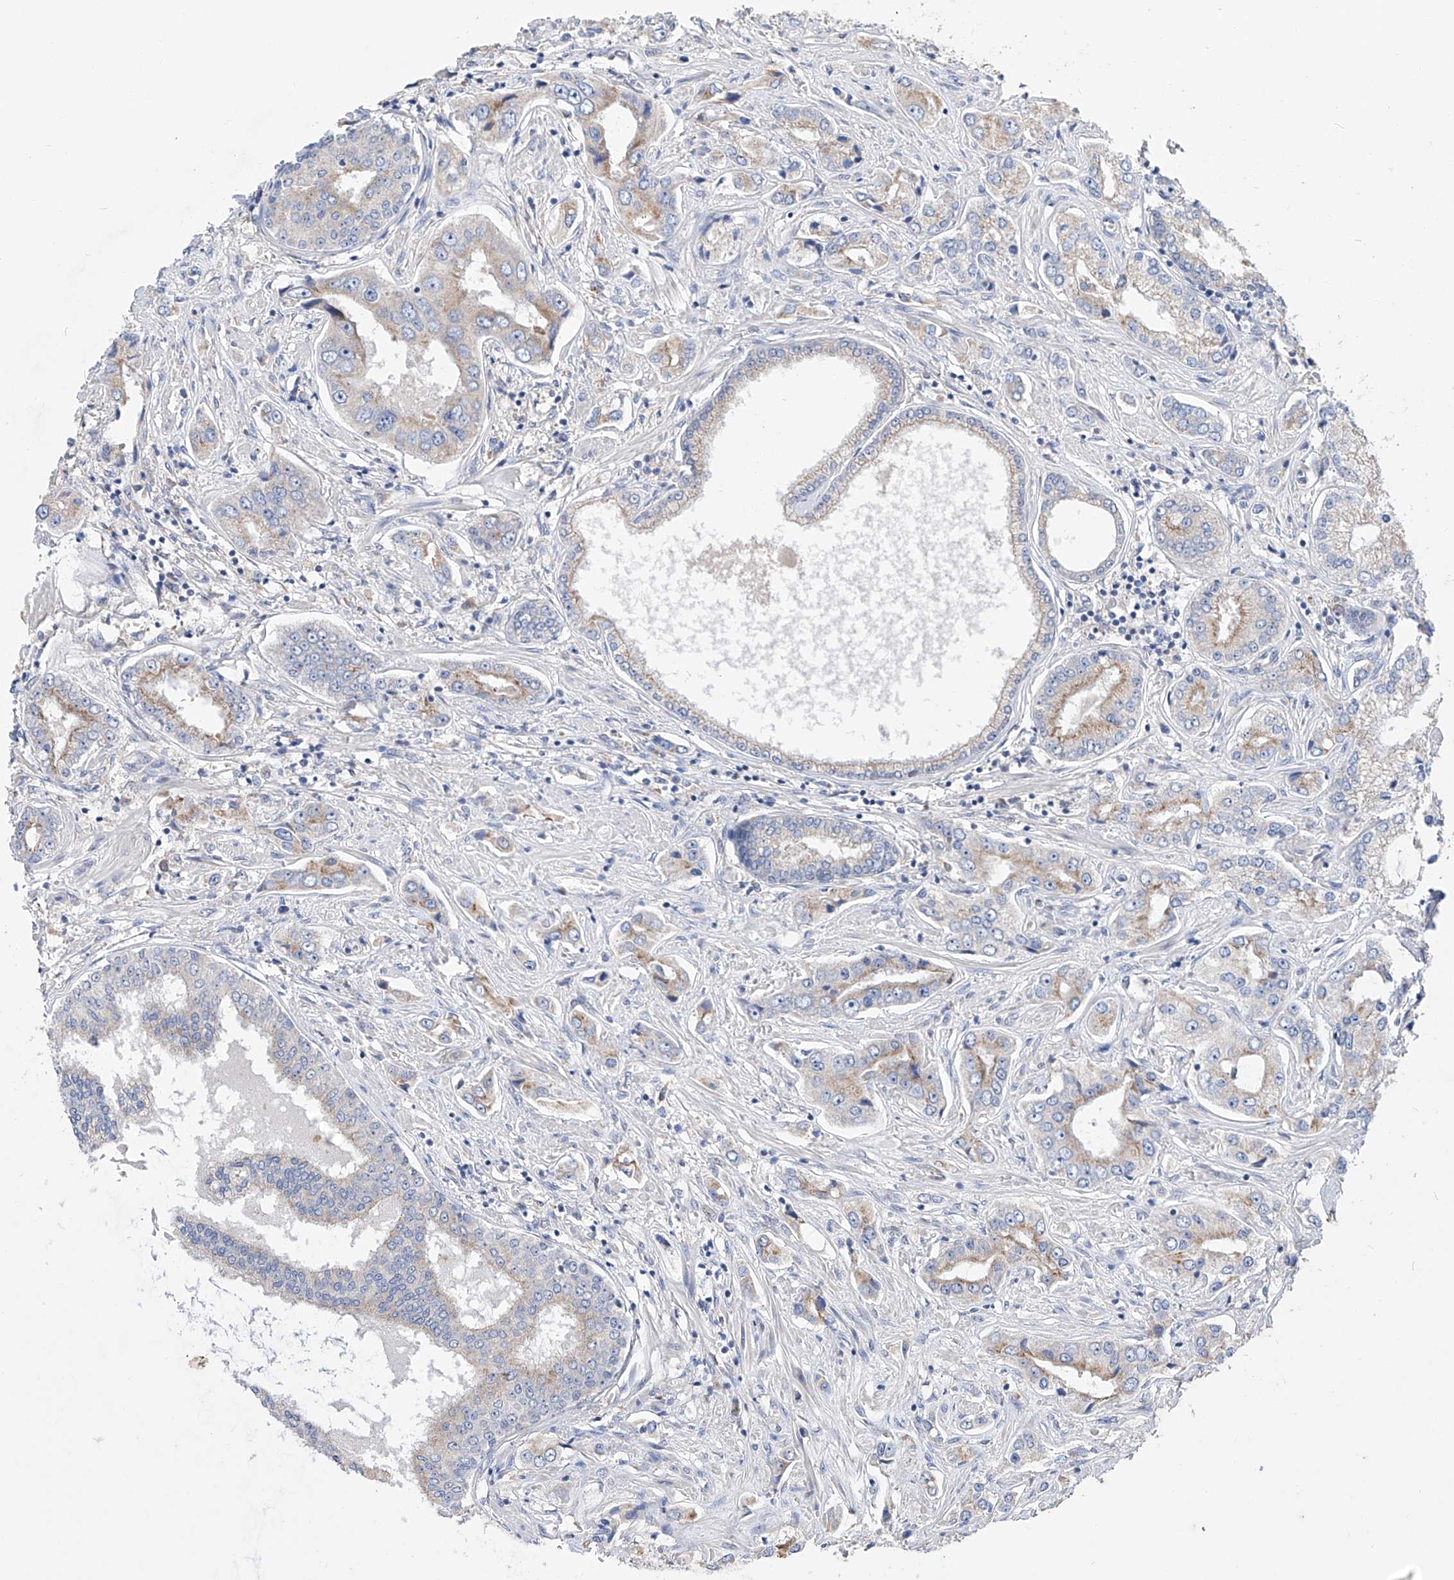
{"staining": {"intensity": "weak", "quantity": "<25%", "location": "cytoplasmic/membranous"}, "tissue": "prostate cancer", "cell_type": "Tumor cells", "image_type": "cancer", "snomed": [{"axis": "morphology", "description": "Adenocarcinoma, High grade"}, {"axis": "topography", "description": "Prostate"}], "caption": "The IHC micrograph has no significant staining in tumor cells of adenocarcinoma (high-grade) (prostate) tissue.", "gene": "UFL1", "patient": {"sex": "male", "age": 66}}